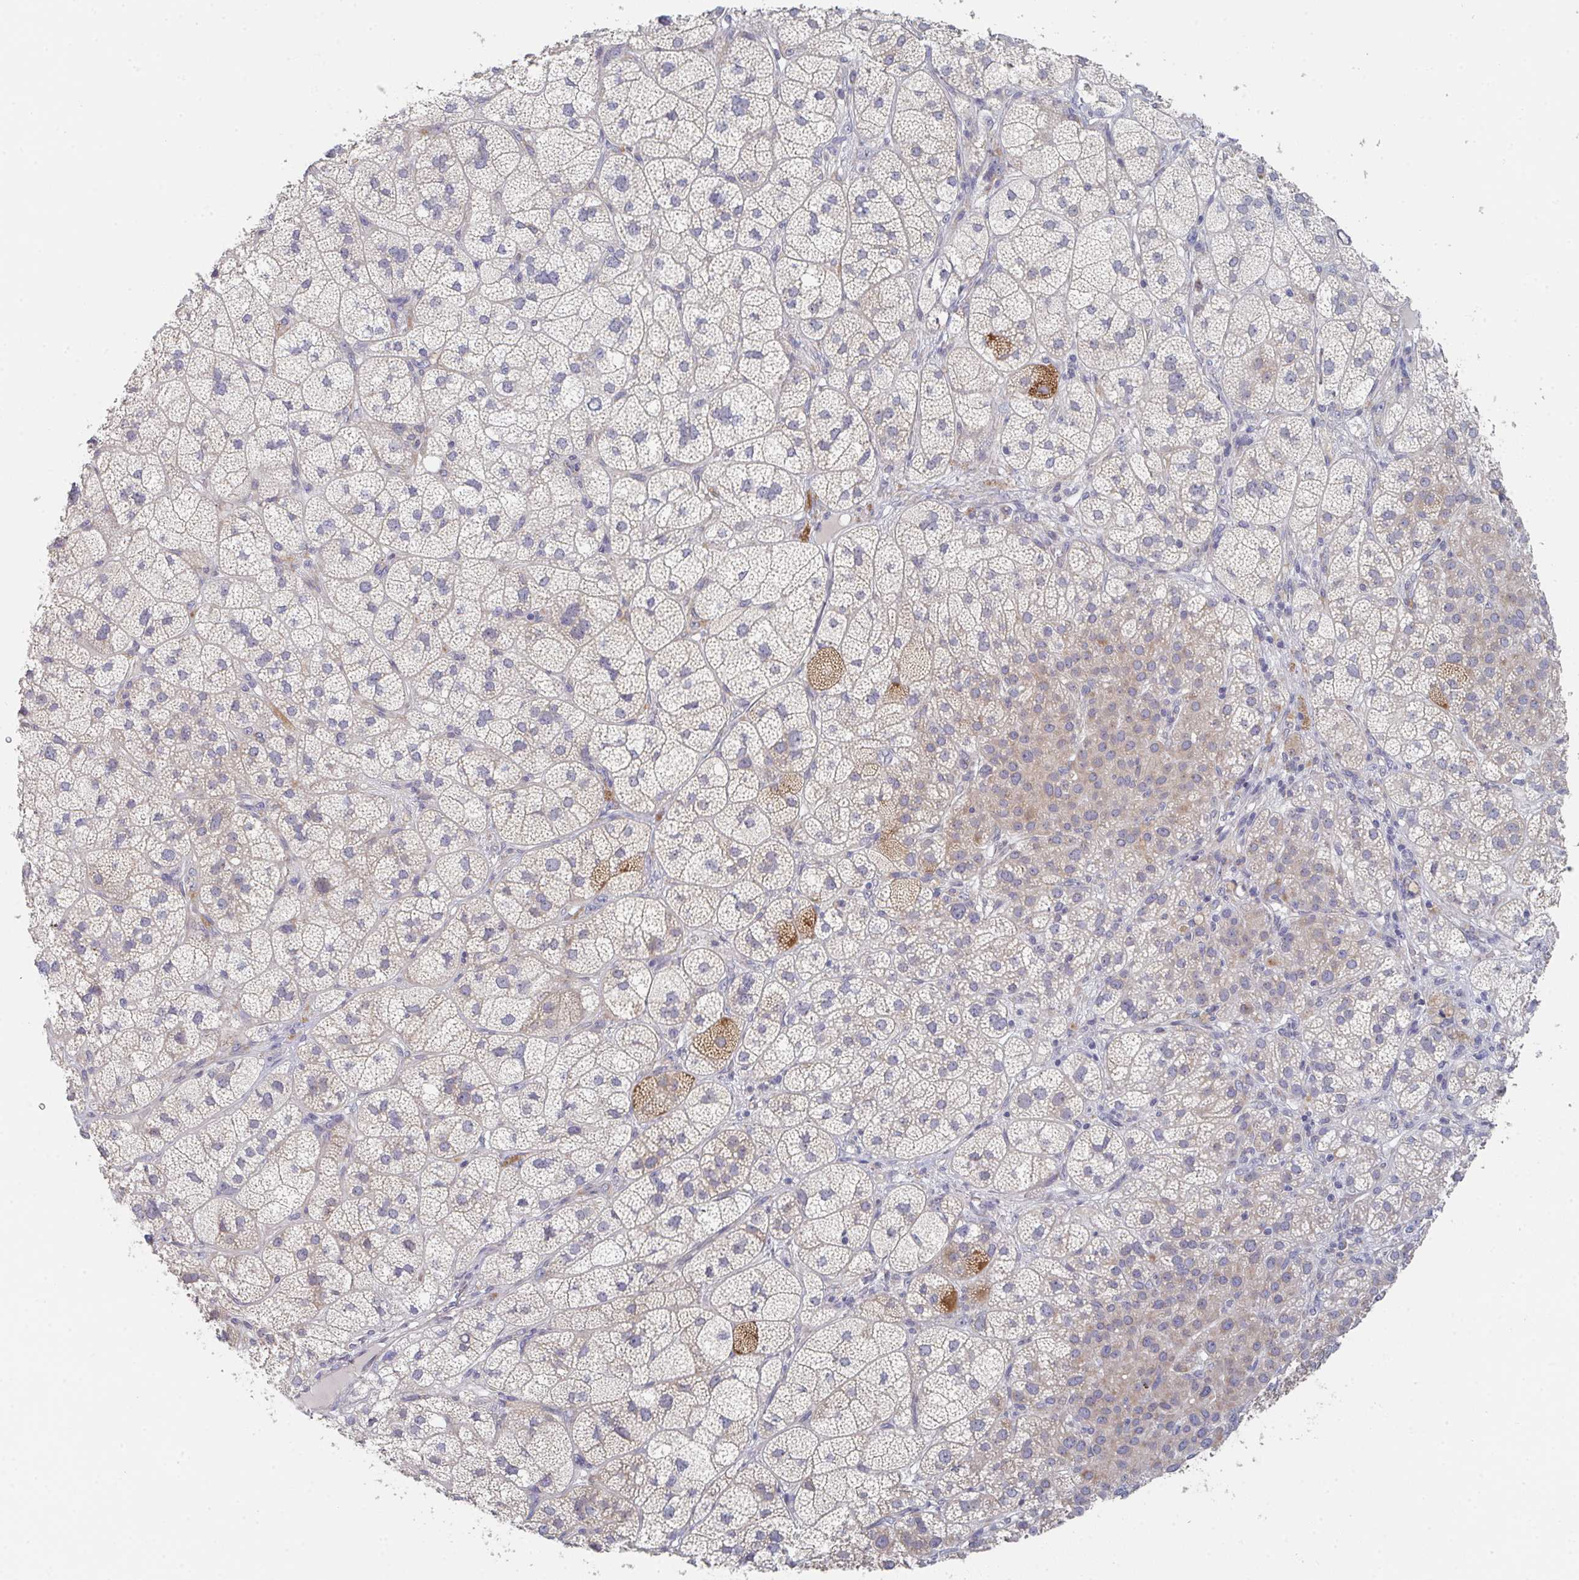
{"staining": {"intensity": "moderate", "quantity": "<25%", "location": "cytoplasmic/membranous"}, "tissue": "adrenal gland", "cell_type": "Glandular cells", "image_type": "normal", "snomed": [{"axis": "morphology", "description": "Normal tissue, NOS"}, {"axis": "topography", "description": "Adrenal gland"}], "caption": "Immunohistochemical staining of benign human adrenal gland displays moderate cytoplasmic/membranous protein expression in about <25% of glandular cells.", "gene": "ELOVL1", "patient": {"sex": "female", "age": 60}}